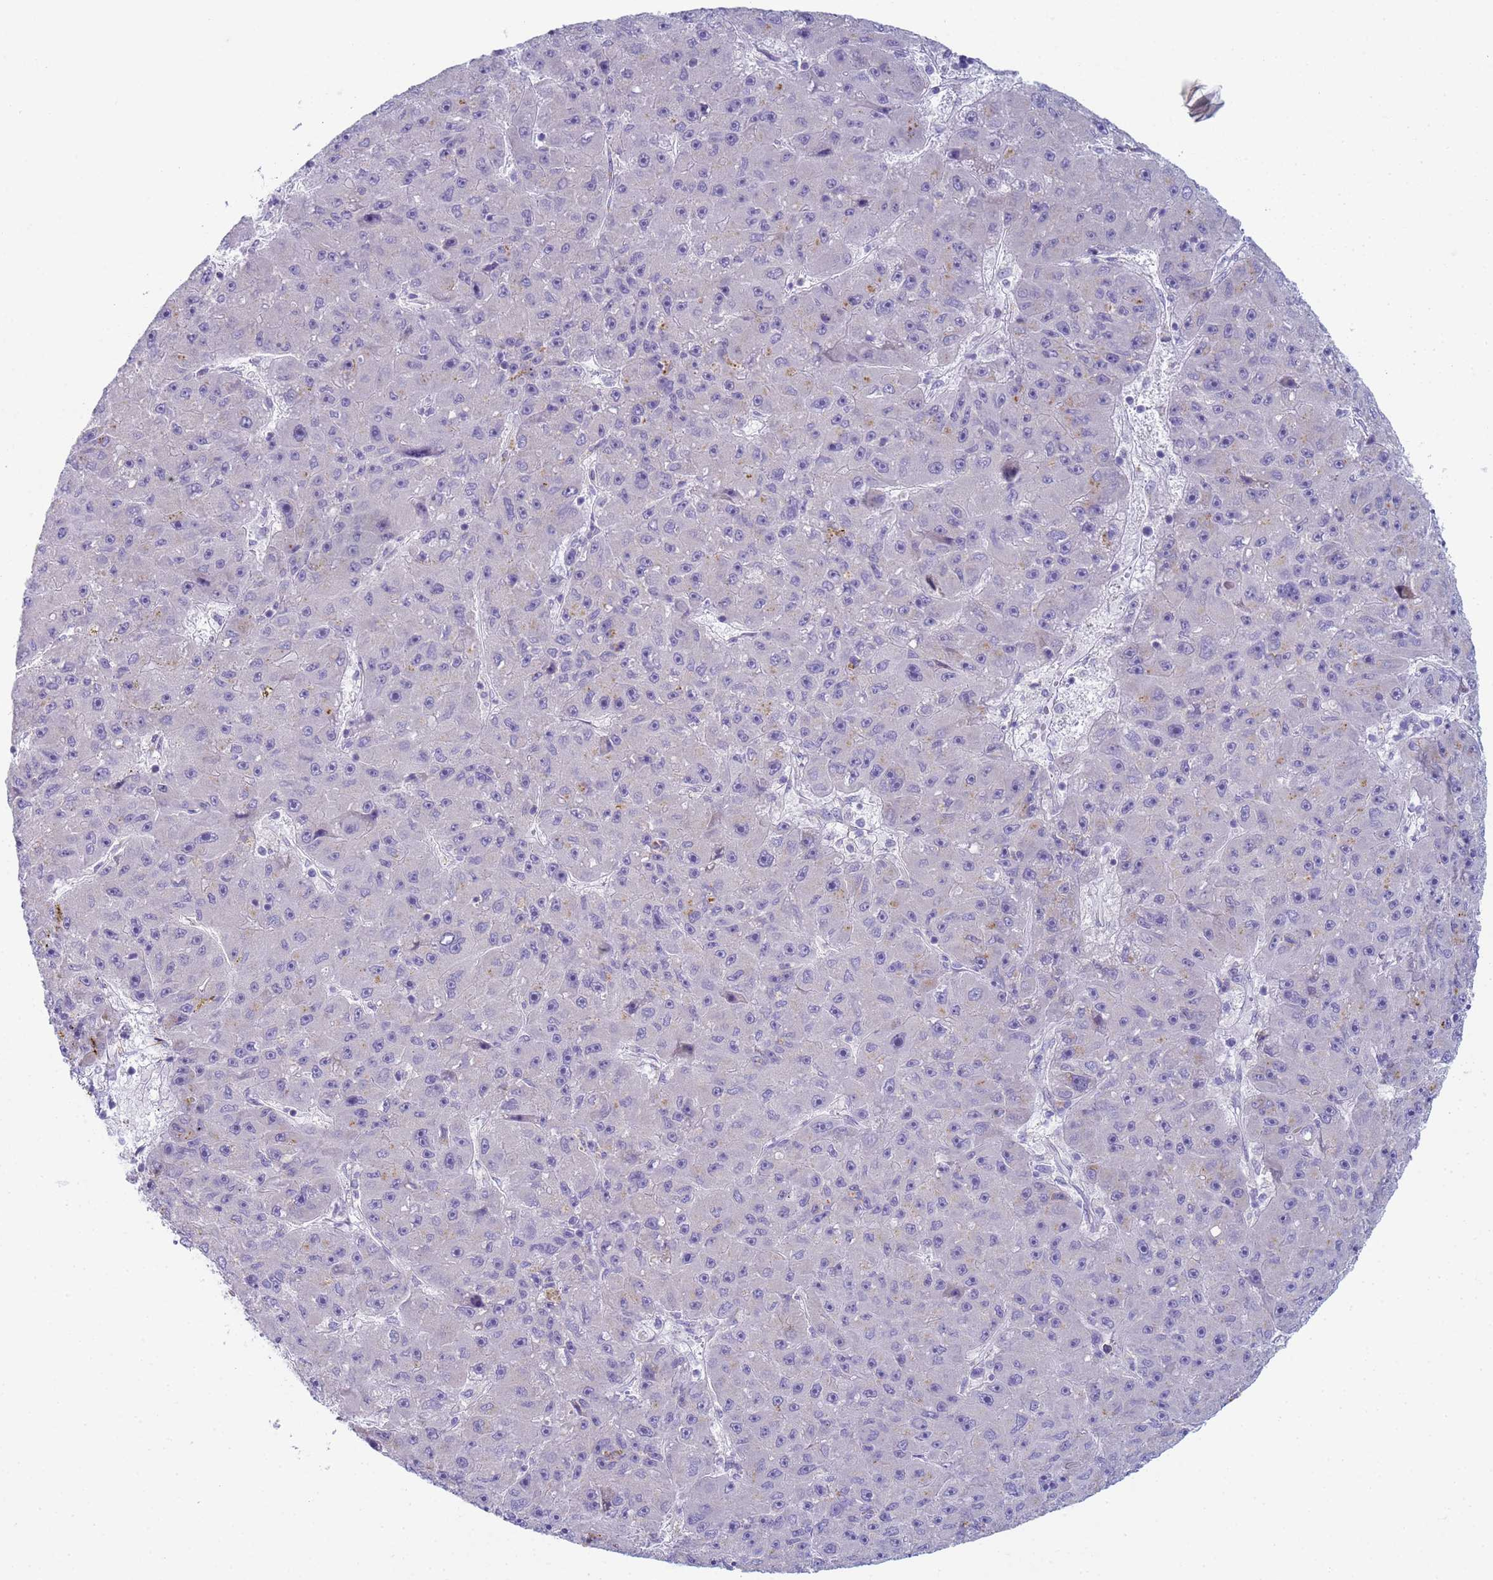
{"staining": {"intensity": "negative", "quantity": "none", "location": "none"}, "tissue": "liver cancer", "cell_type": "Tumor cells", "image_type": "cancer", "snomed": [{"axis": "morphology", "description": "Carcinoma, Hepatocellular, NOS"}, {"axis": "topography", "description": "Liver"}], "caption": "Tumor cells show no significant protein expression in liver cancer.", "gene": "CR1", "patient": {"sex": "male", "age": 67}}